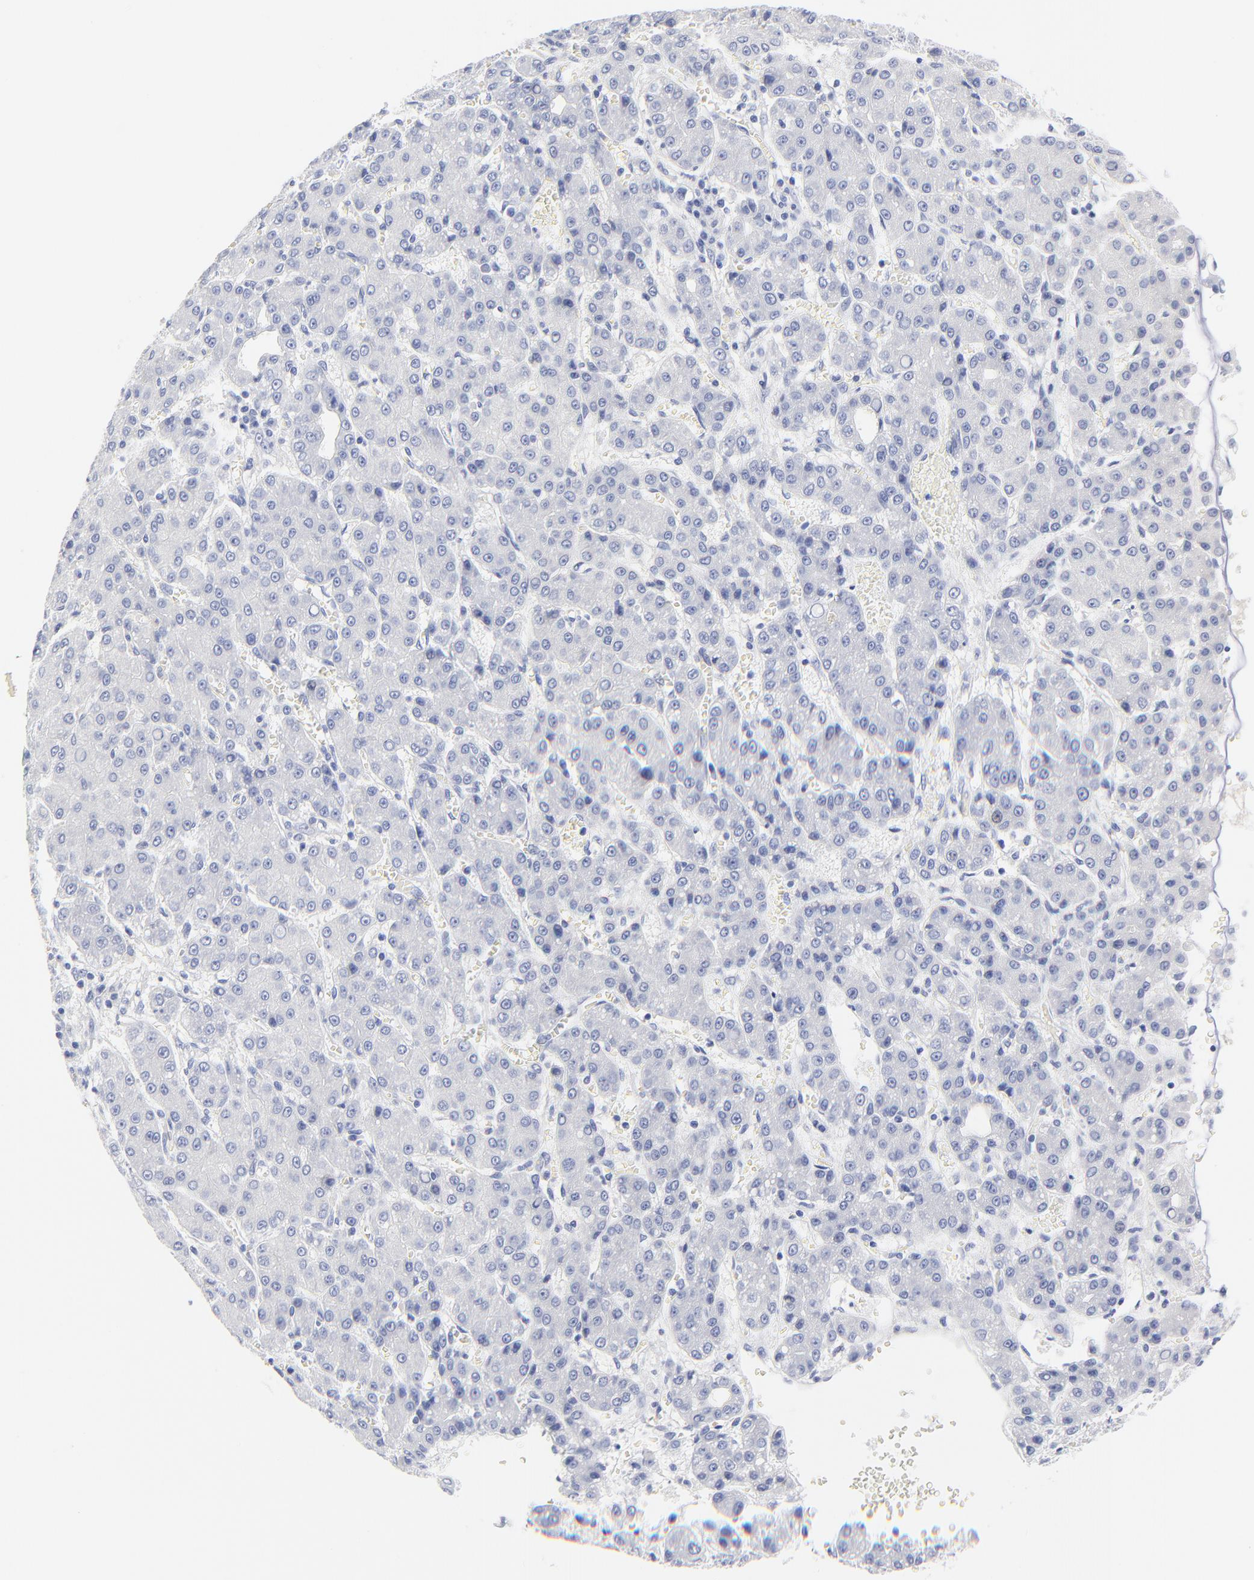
{"staining": {"intensity": "negative", "quantity": "none", "location": "none"}, "tissue": "liver cancer", "cell_type": "Tumor cells", "image_type": "cancer", "snomed": [{"axis": "morphology", "description": "Carcinoma, Hepatocellular, NOS"}, {"axis": "topography", "description": "Liver"}], "caption": "Photomicrograph shows no significant protein staining in tumor cells of hepatocellular carcinoma (liver).", "gene": "PSD3", "patient": {"sex": "male", "age": 69}}